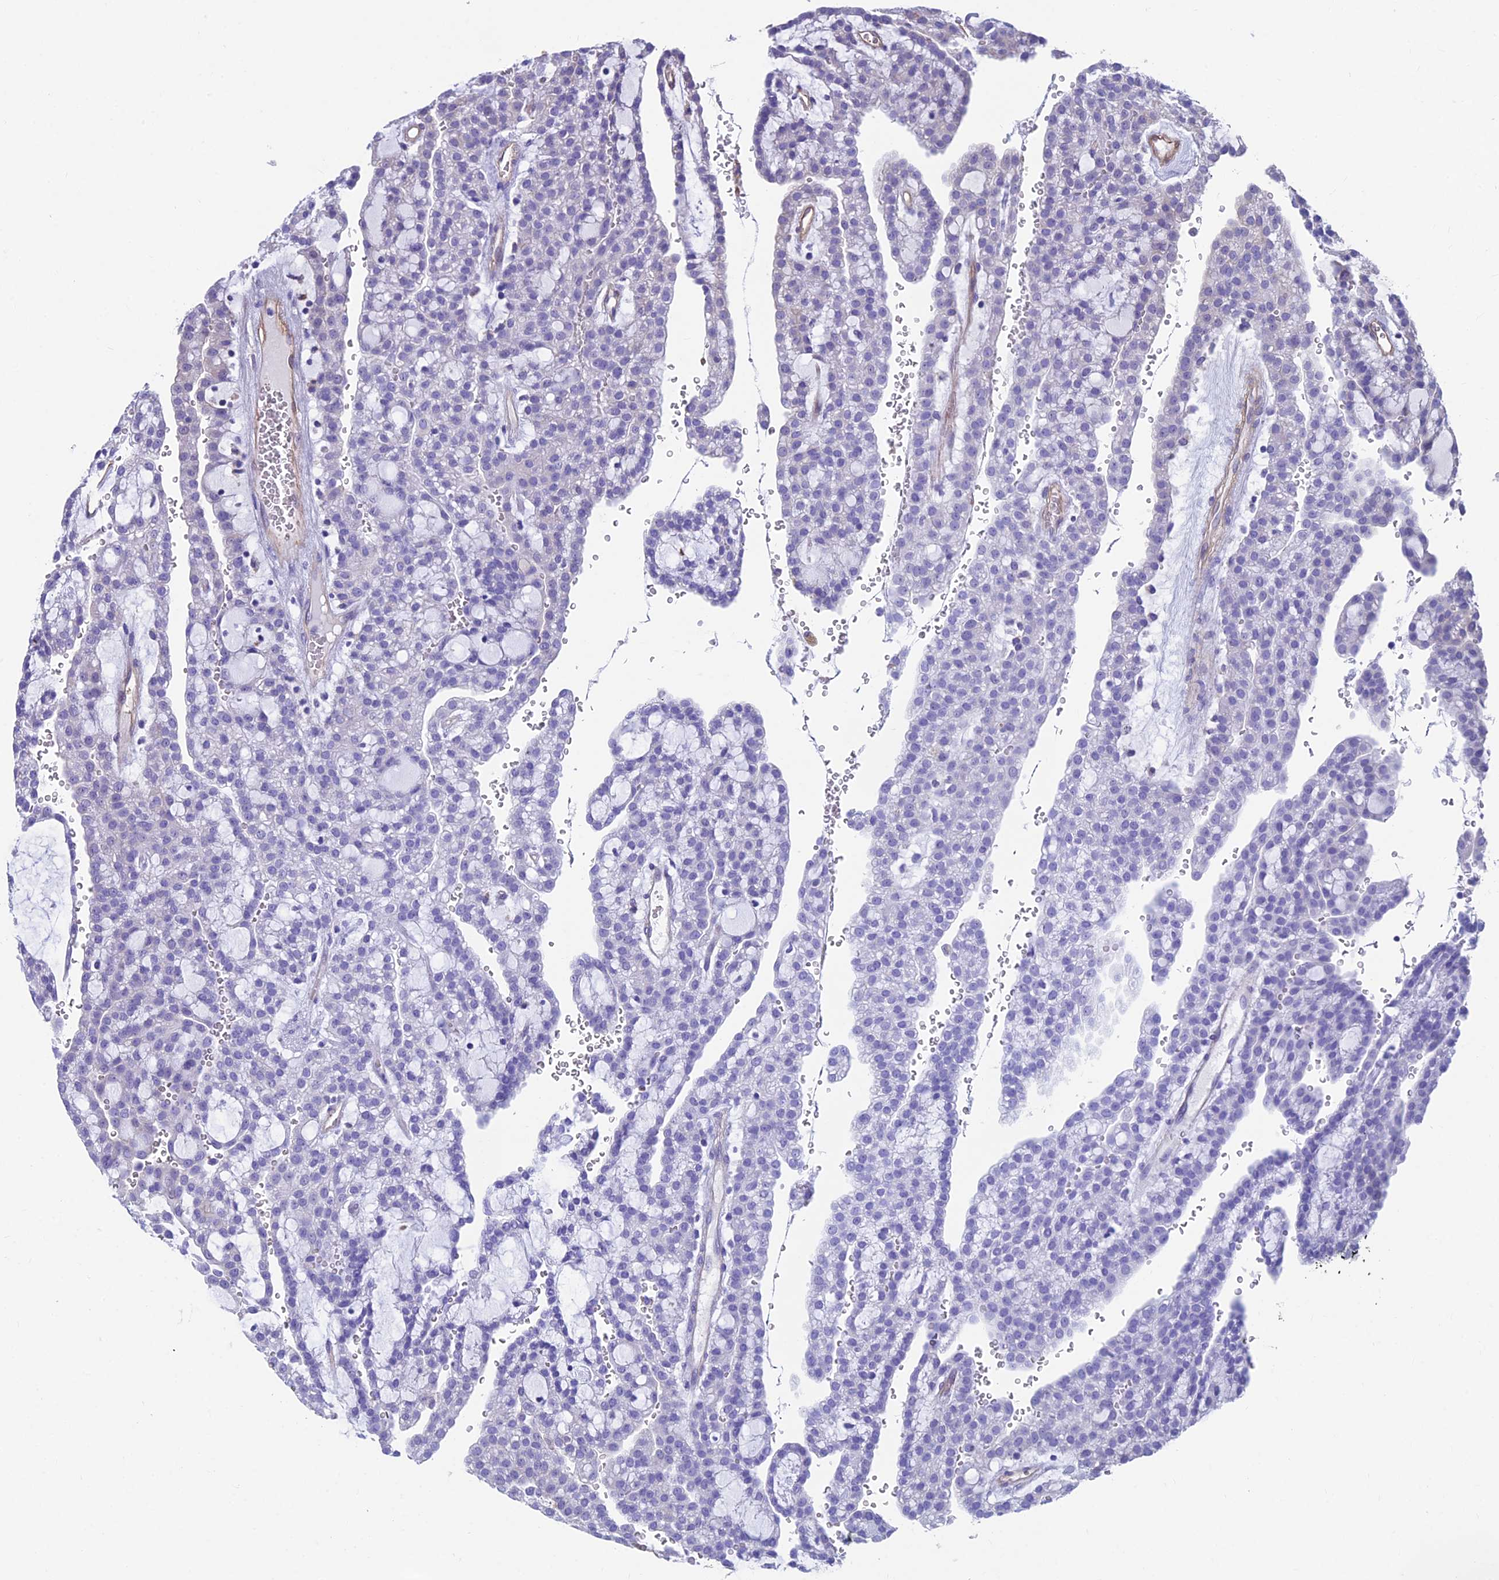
{"staining": {"intensity": "negative", "quantity": "none", "location": "none"}, "tissue": "renal cancer", "cell_type": "Tumor cells", "image_type": "cancer", "snomed": [{"axis": "morphology", "description": "Adenocarcinoma, NOS"}, {"axis": "topography", "description": "Kidney"}], "caption": "Immunohistochemistry micrograph of human renal cancer stained for a protein (brown), which displays no staining in tumor cells.", "gene": "RTN4RL1", "patient": {"sex": "male", "age": 63}}